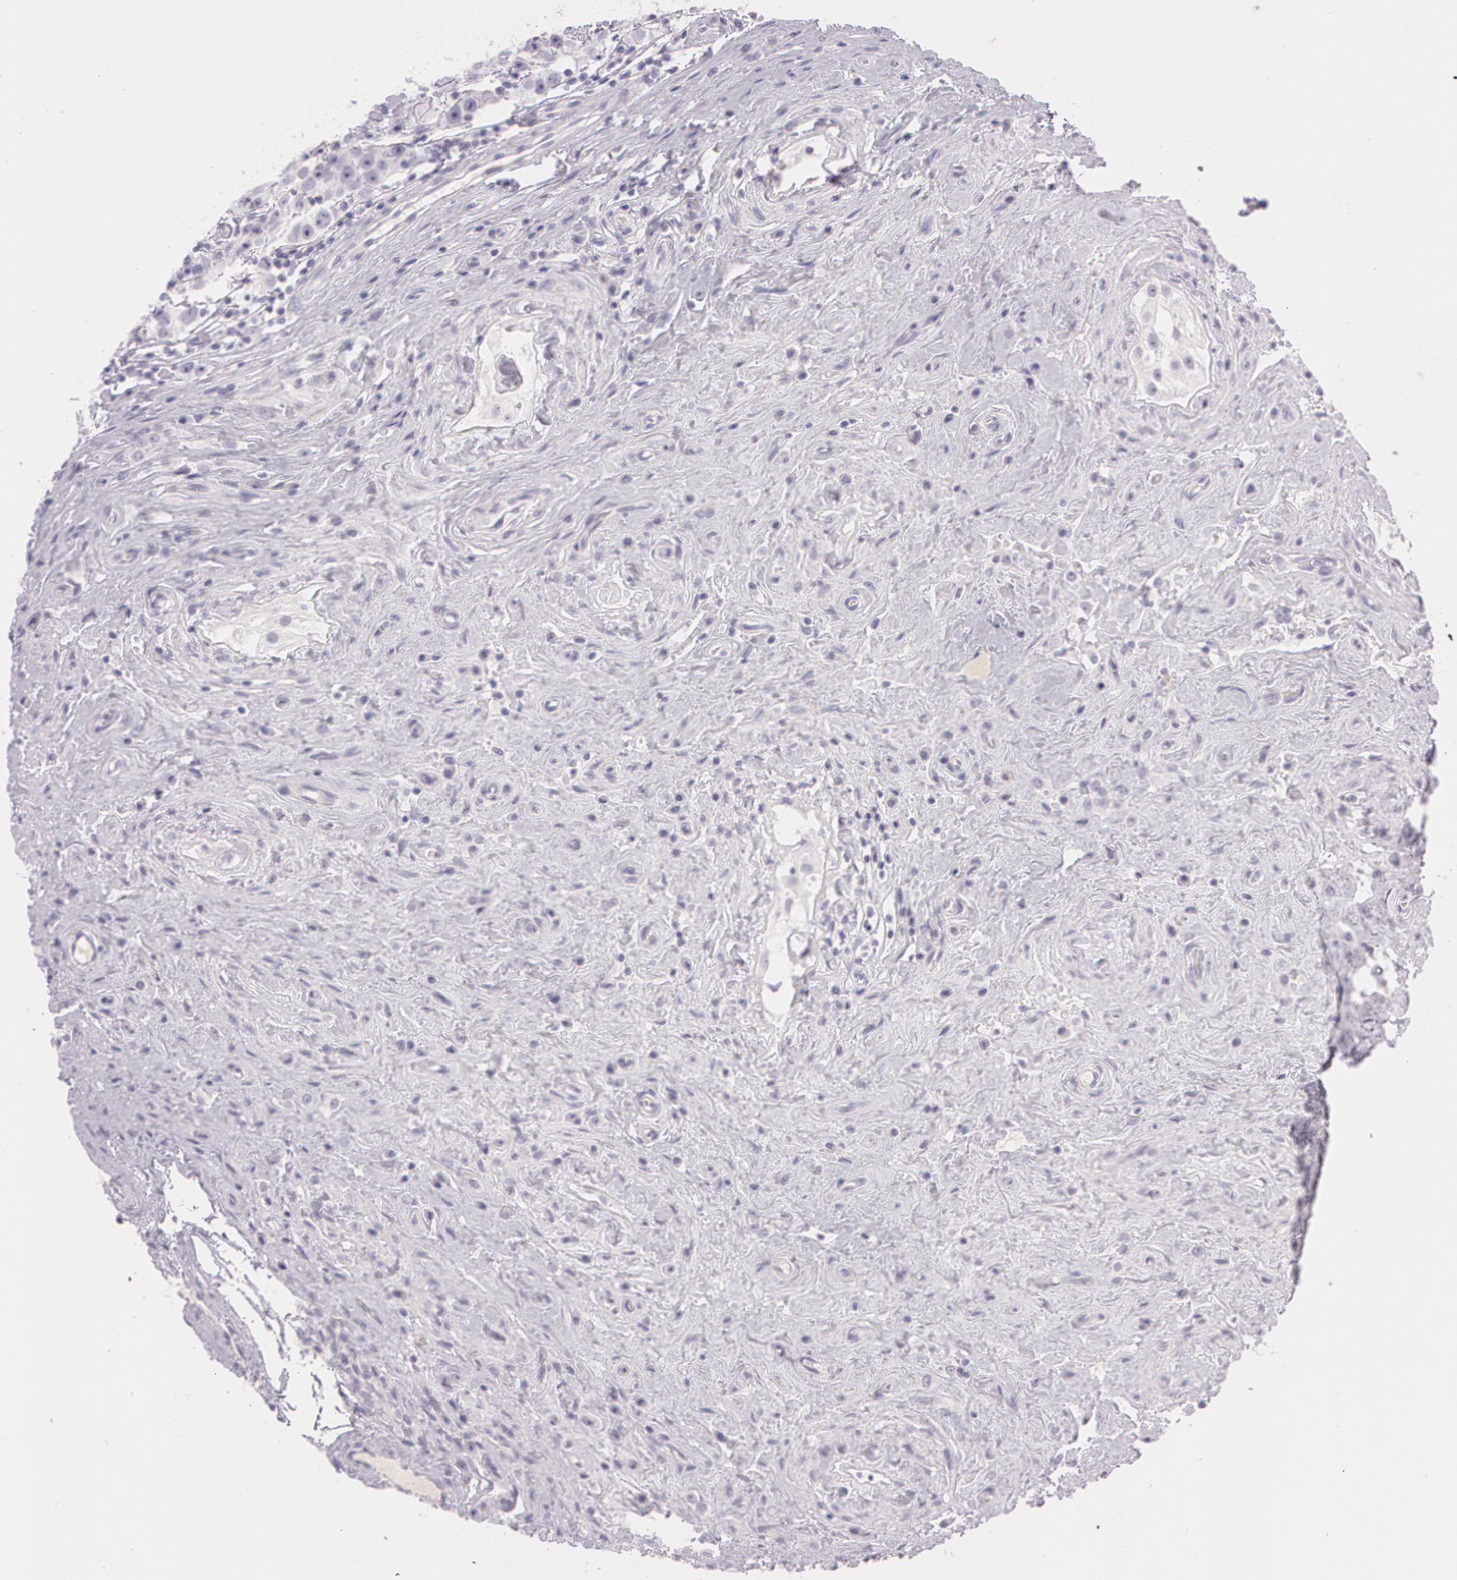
{"staining": {"intensity": "negative", "quantity": "none", "location": "none"}, "tissue": "testis cancer", "cell_type": "Tumor cells", "image_type": "cancer", "snomed": [{"axis": "morphology", "description": "Seminoma, NOS"}, {"axis": "topography", "description": "Testis"}], "caption": "Immunohistochemical staining of seminoma (testis) exhibits no significant positivity in tumor cells. (DAB immunohistochemistry (IHC) visualized using brightfield microscopy, high magnification).", "gene": "OTC", "patient": {"sex": "male", "age": 32}}